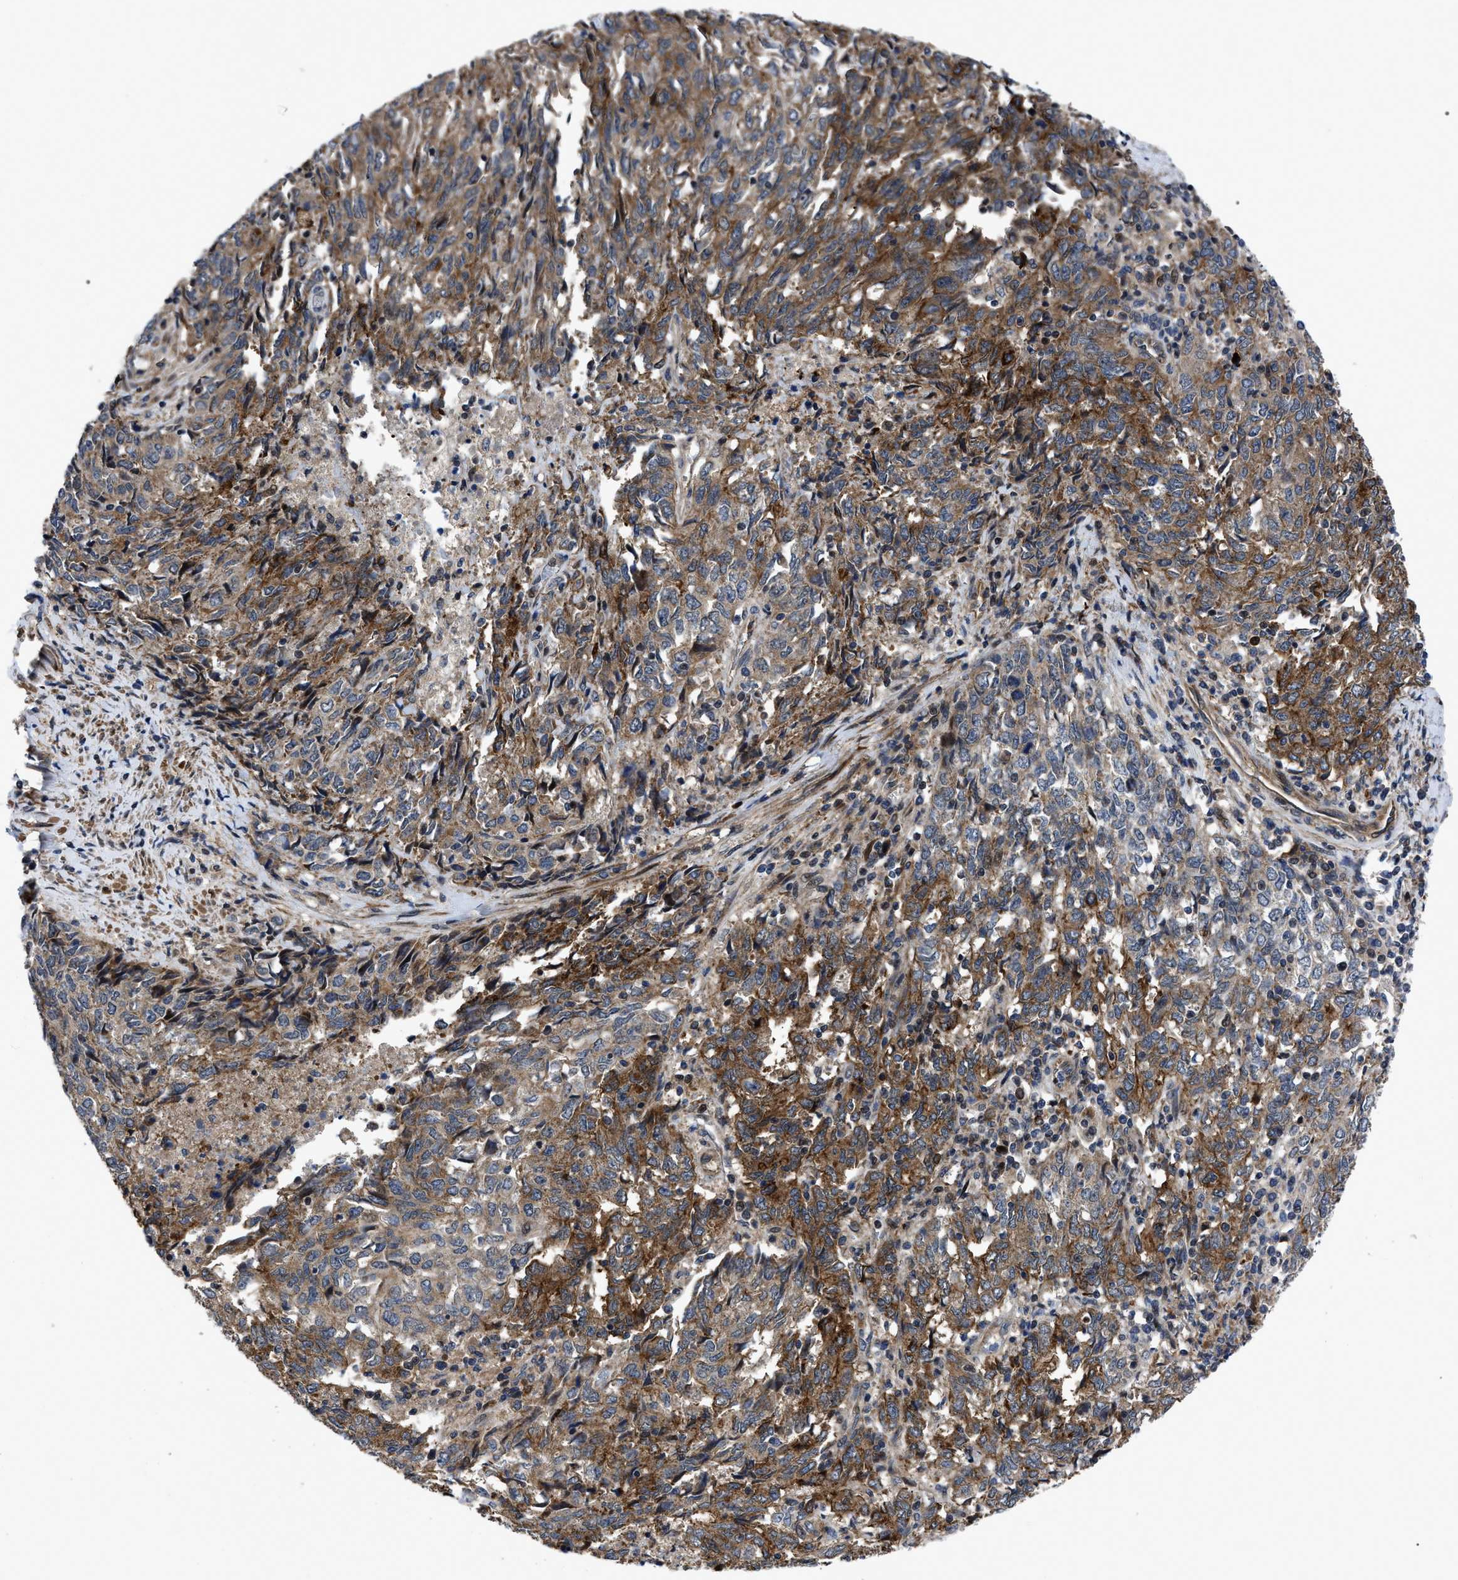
{"staining": {"intensity": "moderate", "quantity": ">75%", "location": "cytoplasmic/membranous"}, "tissue": "endometrial cancer", "cell_type": "Tumor cells", "image_type": "cancer", "snomed": [{"axis": "morphology", "description": "Adenocarcinoma, NOS"}, {"axis": "topography", "description": "Endometrium"}], "caption": "Moderate cytoplasmic/membranous expression is appreciated in approximately >75% of tumor cells in endometrial cancer (adenocarcinoma).", "gene": "PPWD1", "patient": {"sex": "female", "age": 80}}